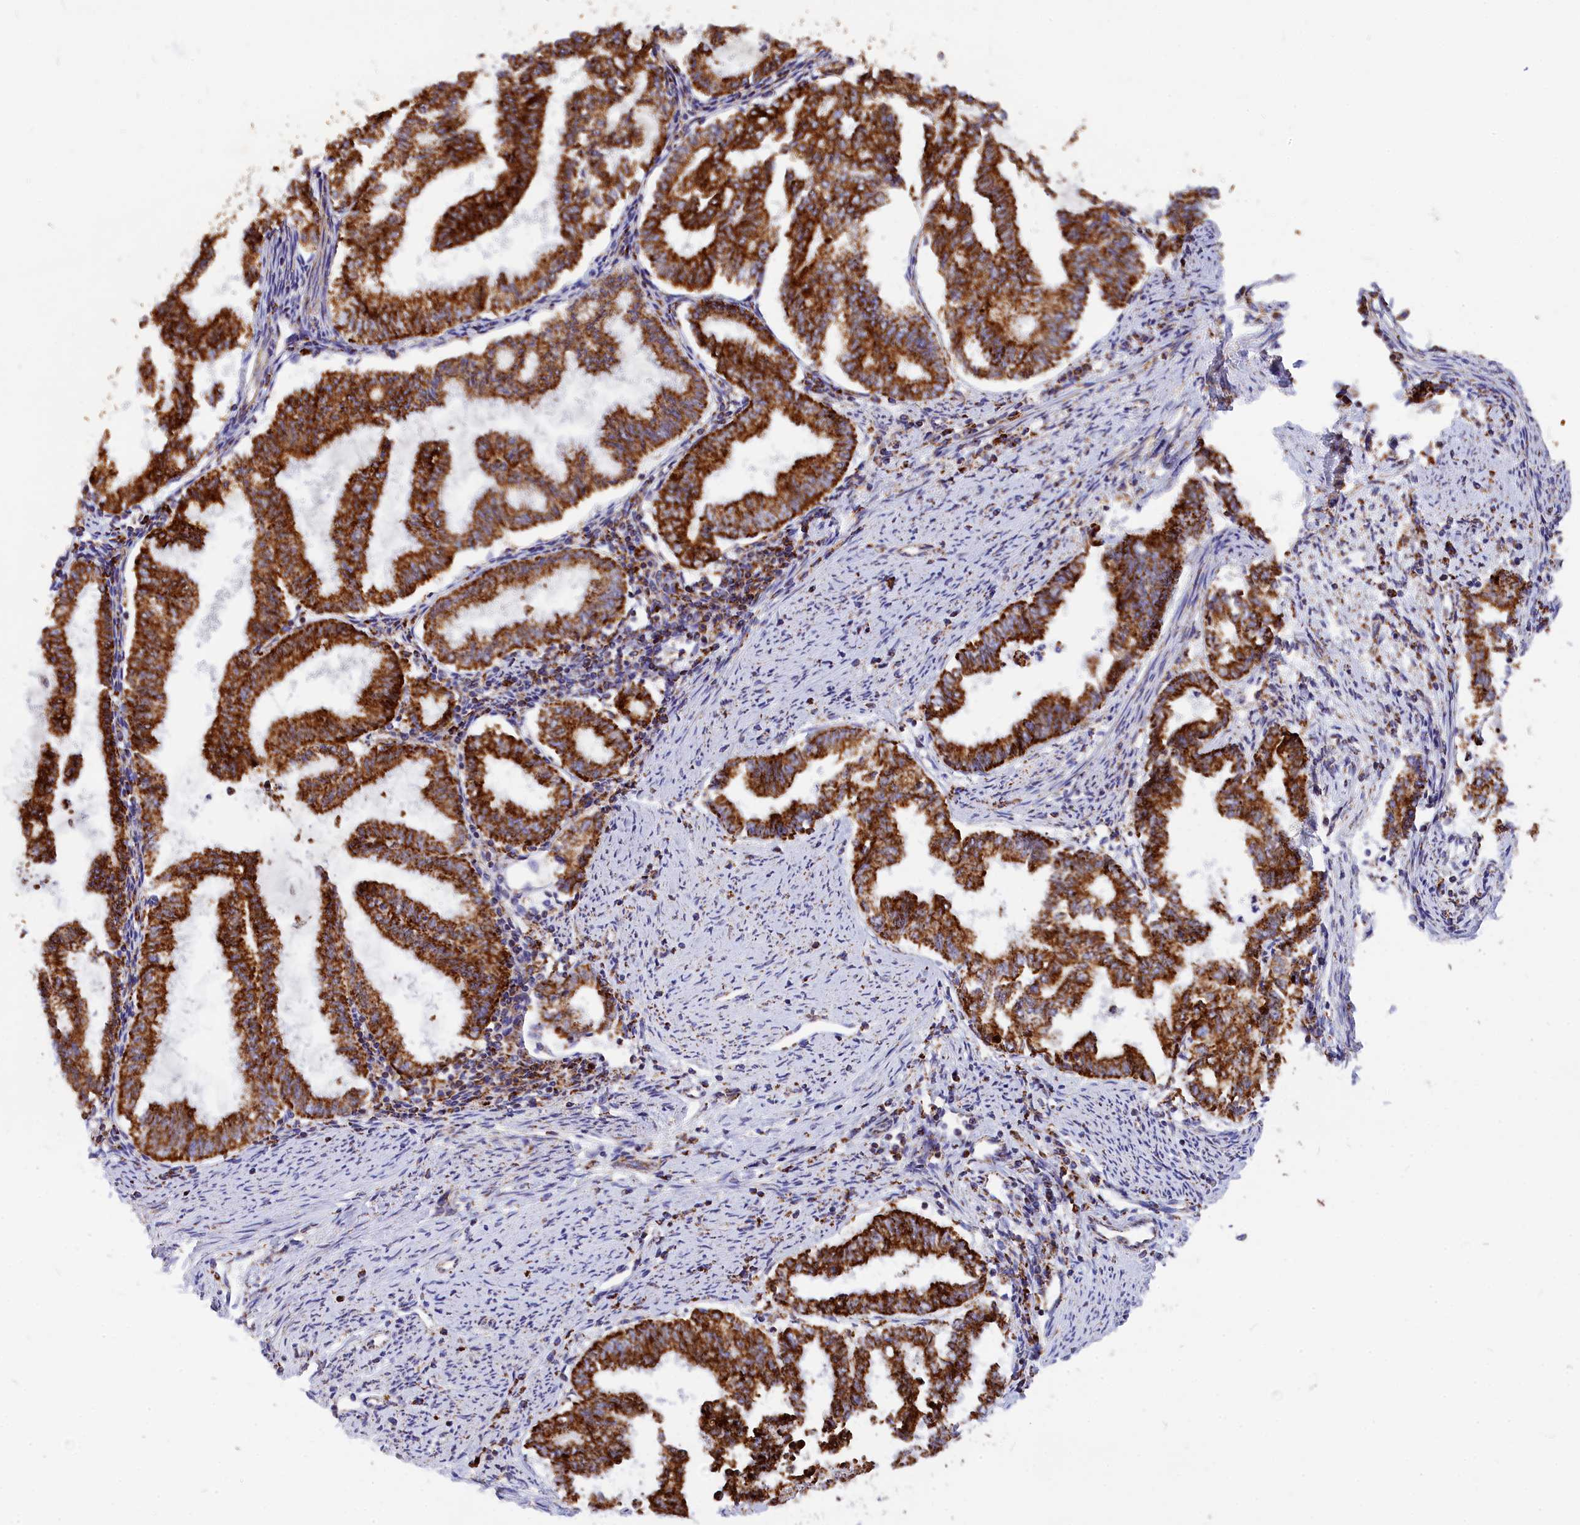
{"staining": {"intensity": "strong", "quantity": ">75%", "location": "cytoplasmic/membranous"}, "tissue": "endometrial cancer", "cell_type": "Tumor cells", "image_type": "cancer", "snomed": [{"axis": "morphology", "description": "Adenocarcinoma, NOS"}, {"axis": "topography", "description": "Endometrium"}], "caption": "Endometrial cancer (adenocarcinoma) stained for a protein (brown) shows strong cytoplasmic/membranous positive expression in about >75% of tumor cells.", "gene": "VDAC2", "patient": {"sex": "female", "age": 79}}